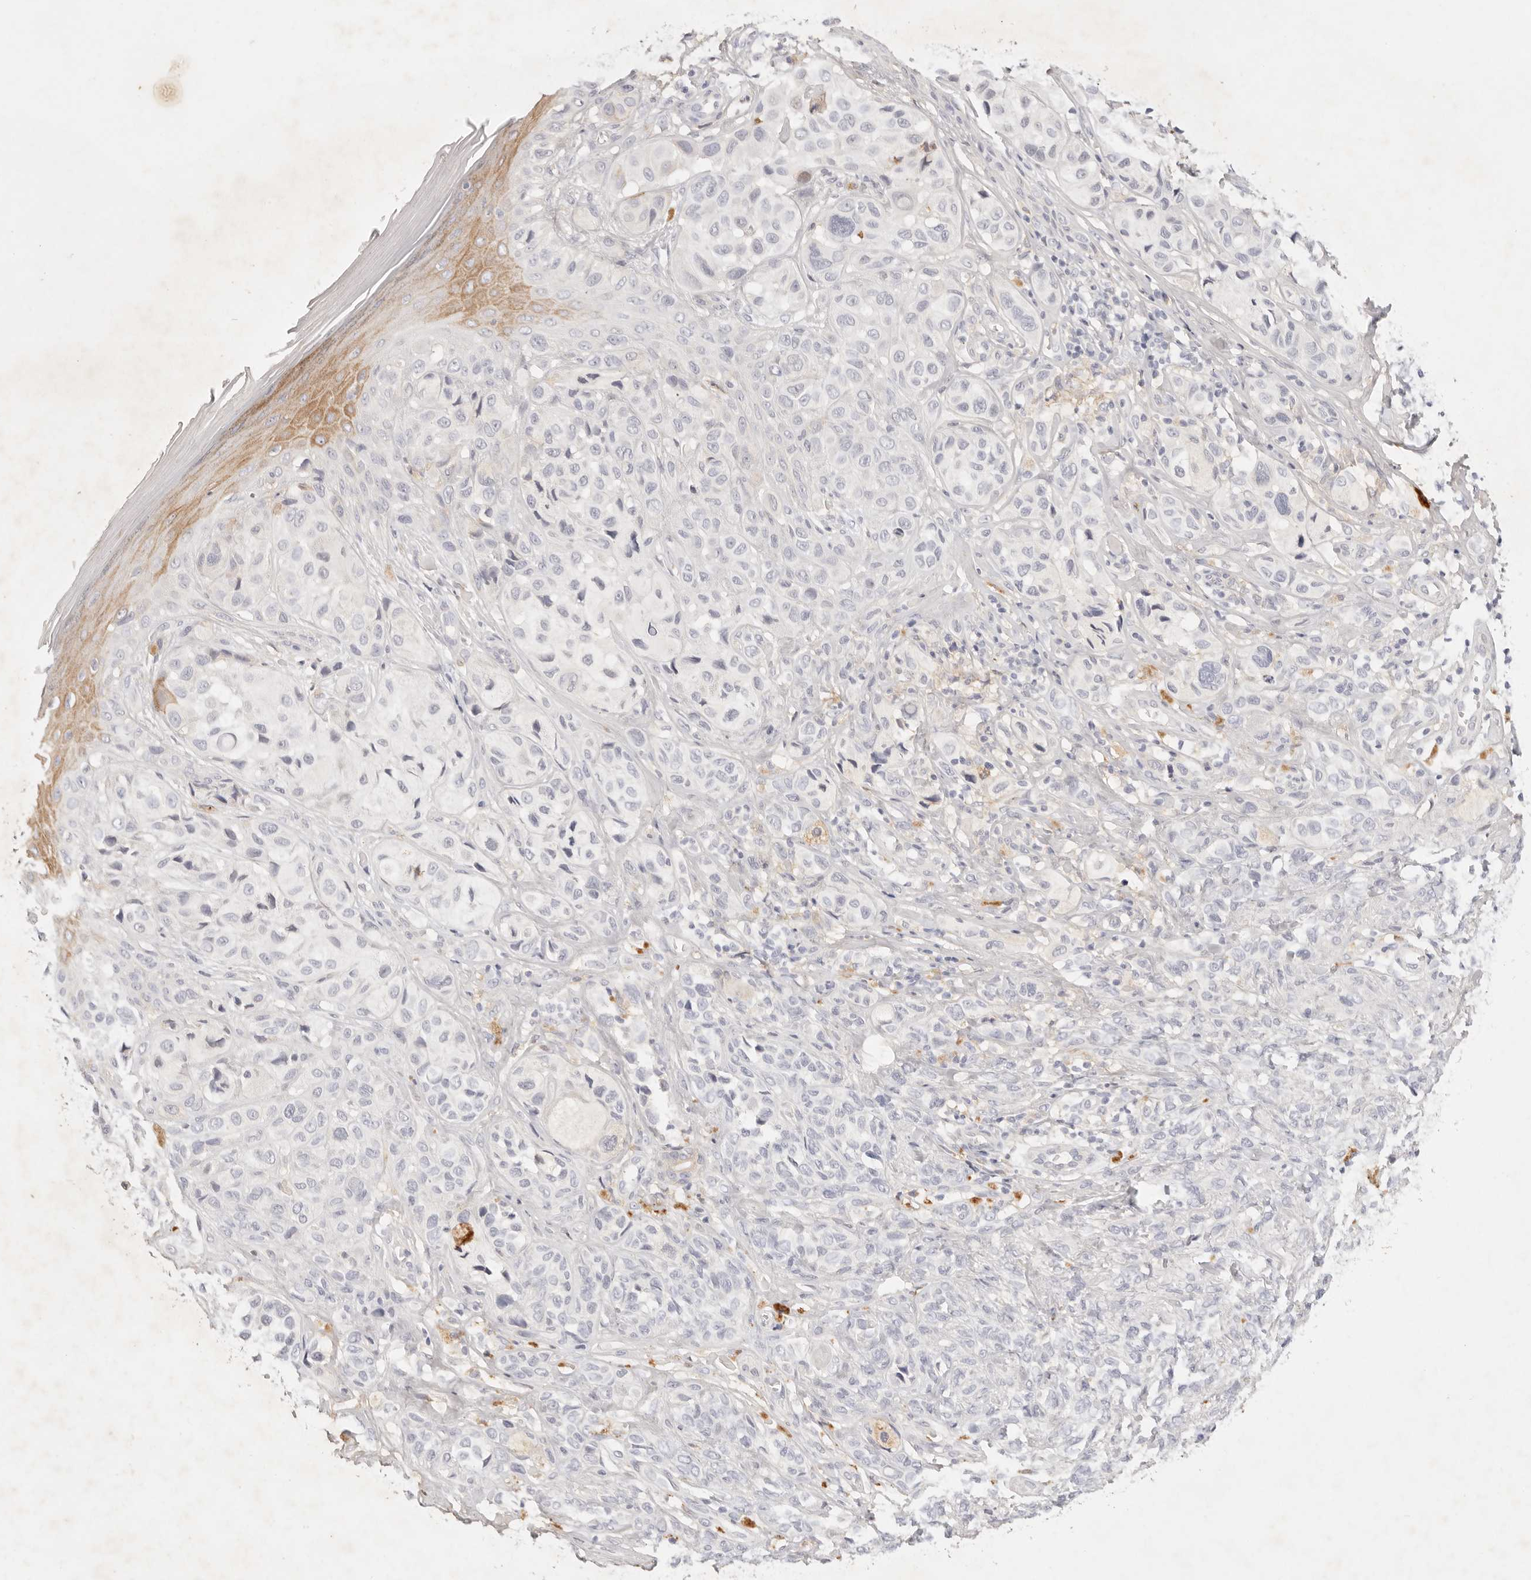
{"staining": {"intensity": "negative", "quantity": "none", "location": "none"}, "tissue": "melanoma", "cell_type": "Tumor cells", "image_type": "cancer", "snomed": [{"axis": "morphology", "description": "Malignant melanoma, NOS"}, {"axis": "topography", "description": "Skin"}], "caption": "Immunohistochemistry of human malignant melanoma reveals no staining in tumor cells.", "gene": "GPR84", "patient": {"sex": "female", "age": 58}}